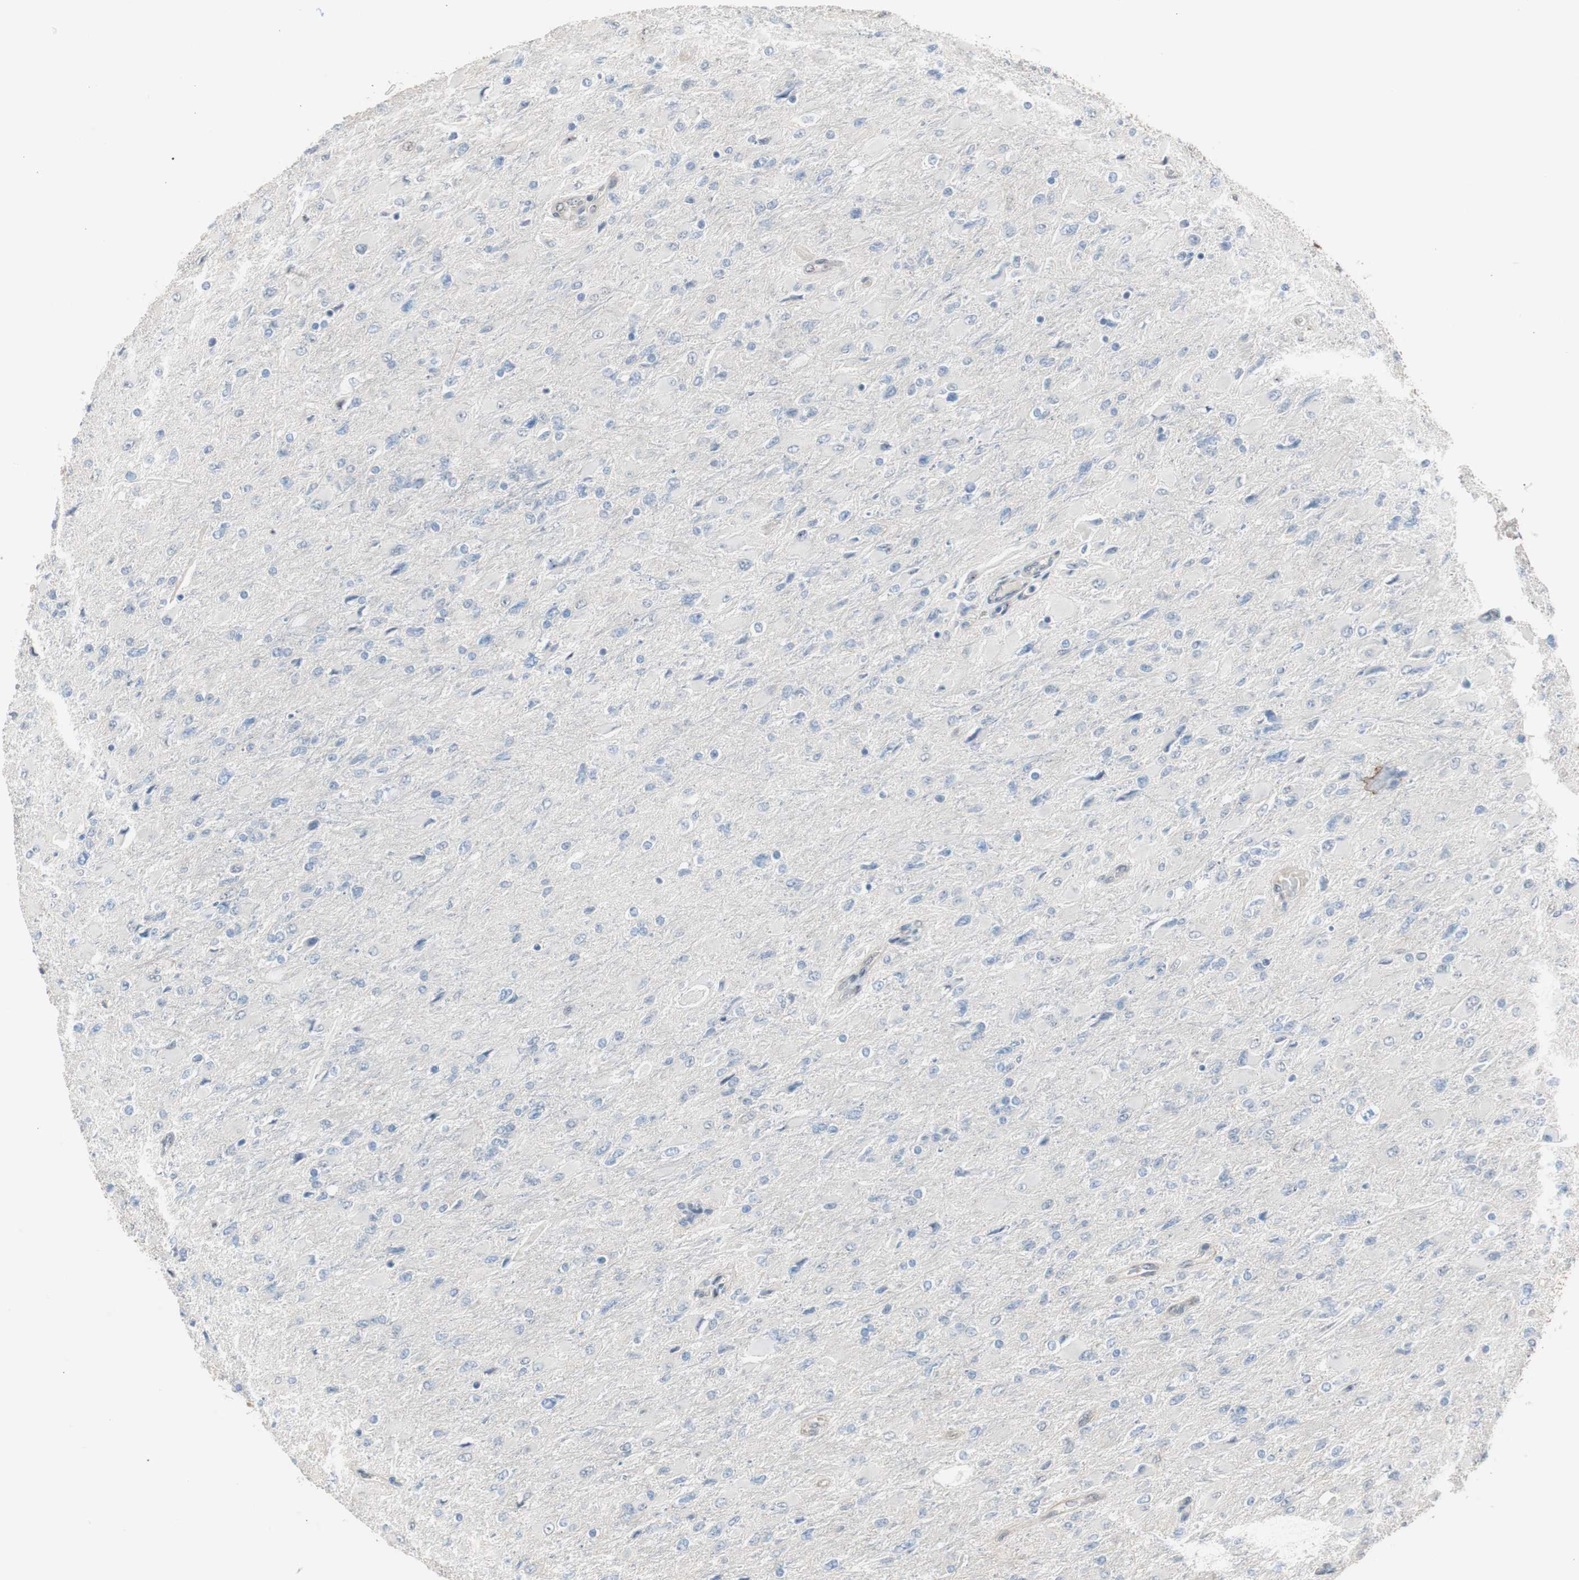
{"staining": {"intensity": "negative", "quantity": "none", "location": "none"}, "tissue": "glioma", "cell_type": "Tumor cells", "image_type": "cancer", "snomed": [{"axis": "morphology", "description": "Glioma, malignant, High grade"}, {"axis": "topography", "description": "Cerebral cortex"}], "caption": "Immunohistochemistry histopathology image of human glioma stained for a protein (brown), which shows no expression in tumor cells.", "gene": "PML", "patient": {"sex": "female", "age": 36}}